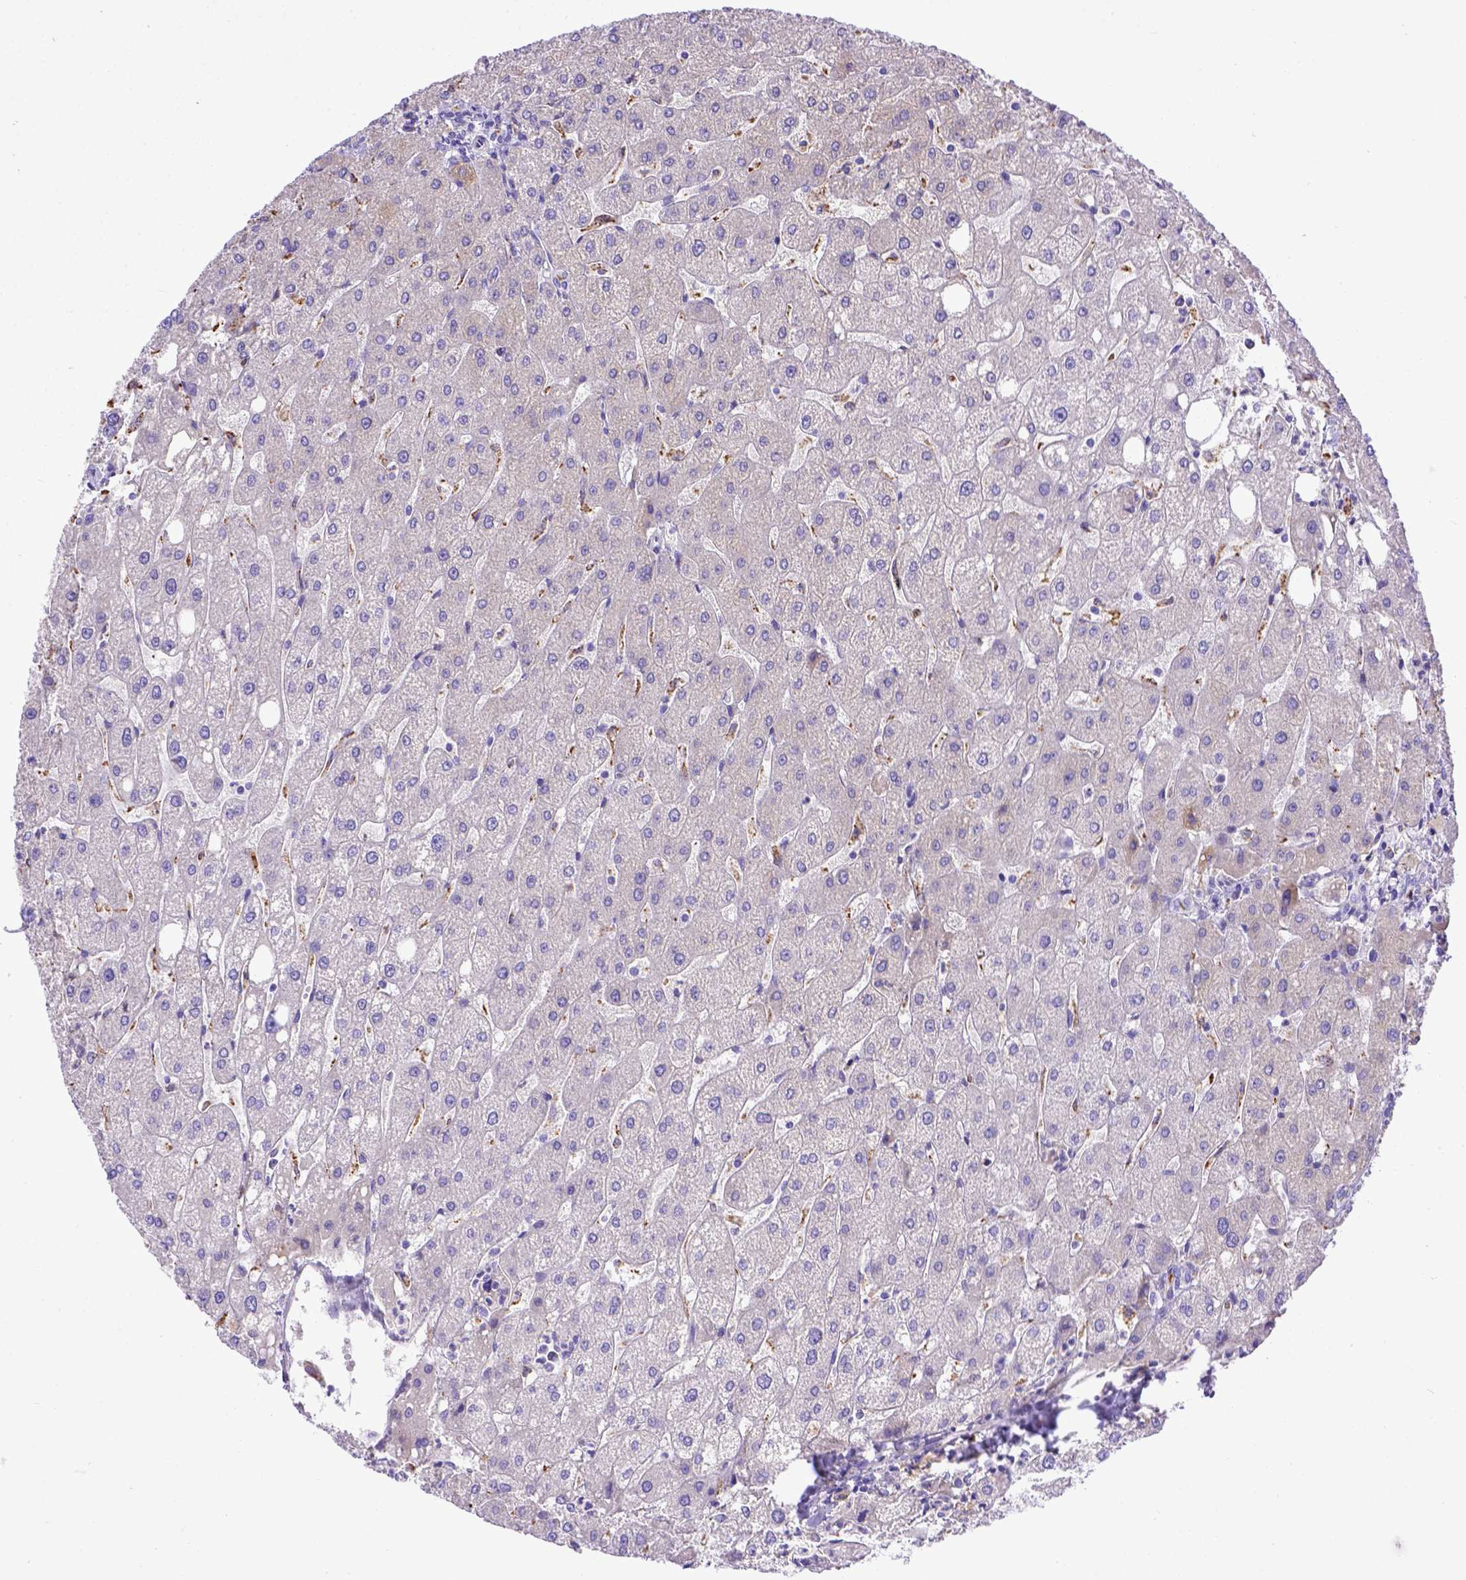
{"staining": {"intensity": "negative", "quantity": "none", "location": "none"}, "tissue": "liver", "cell_type": "Cholangiocytes", "image_type": "normal", "snomed": [{"axis": "morphology", "description": "Normal tissue, NOS"}, {"axis": "topography", "description": "Liver"}], "caption": "DAB (3,3'-diaminobenzidine) immunohistochemical staining of unremarkable liver exhibits no significant staining in cholangiocytes. (Stains: DAB IHC with hematoxylin counter stain, Microscopy: brightfield microscopy at high magnification).", "gene": "CFAP300", "patient": {"sex": "male", "age": 67}}